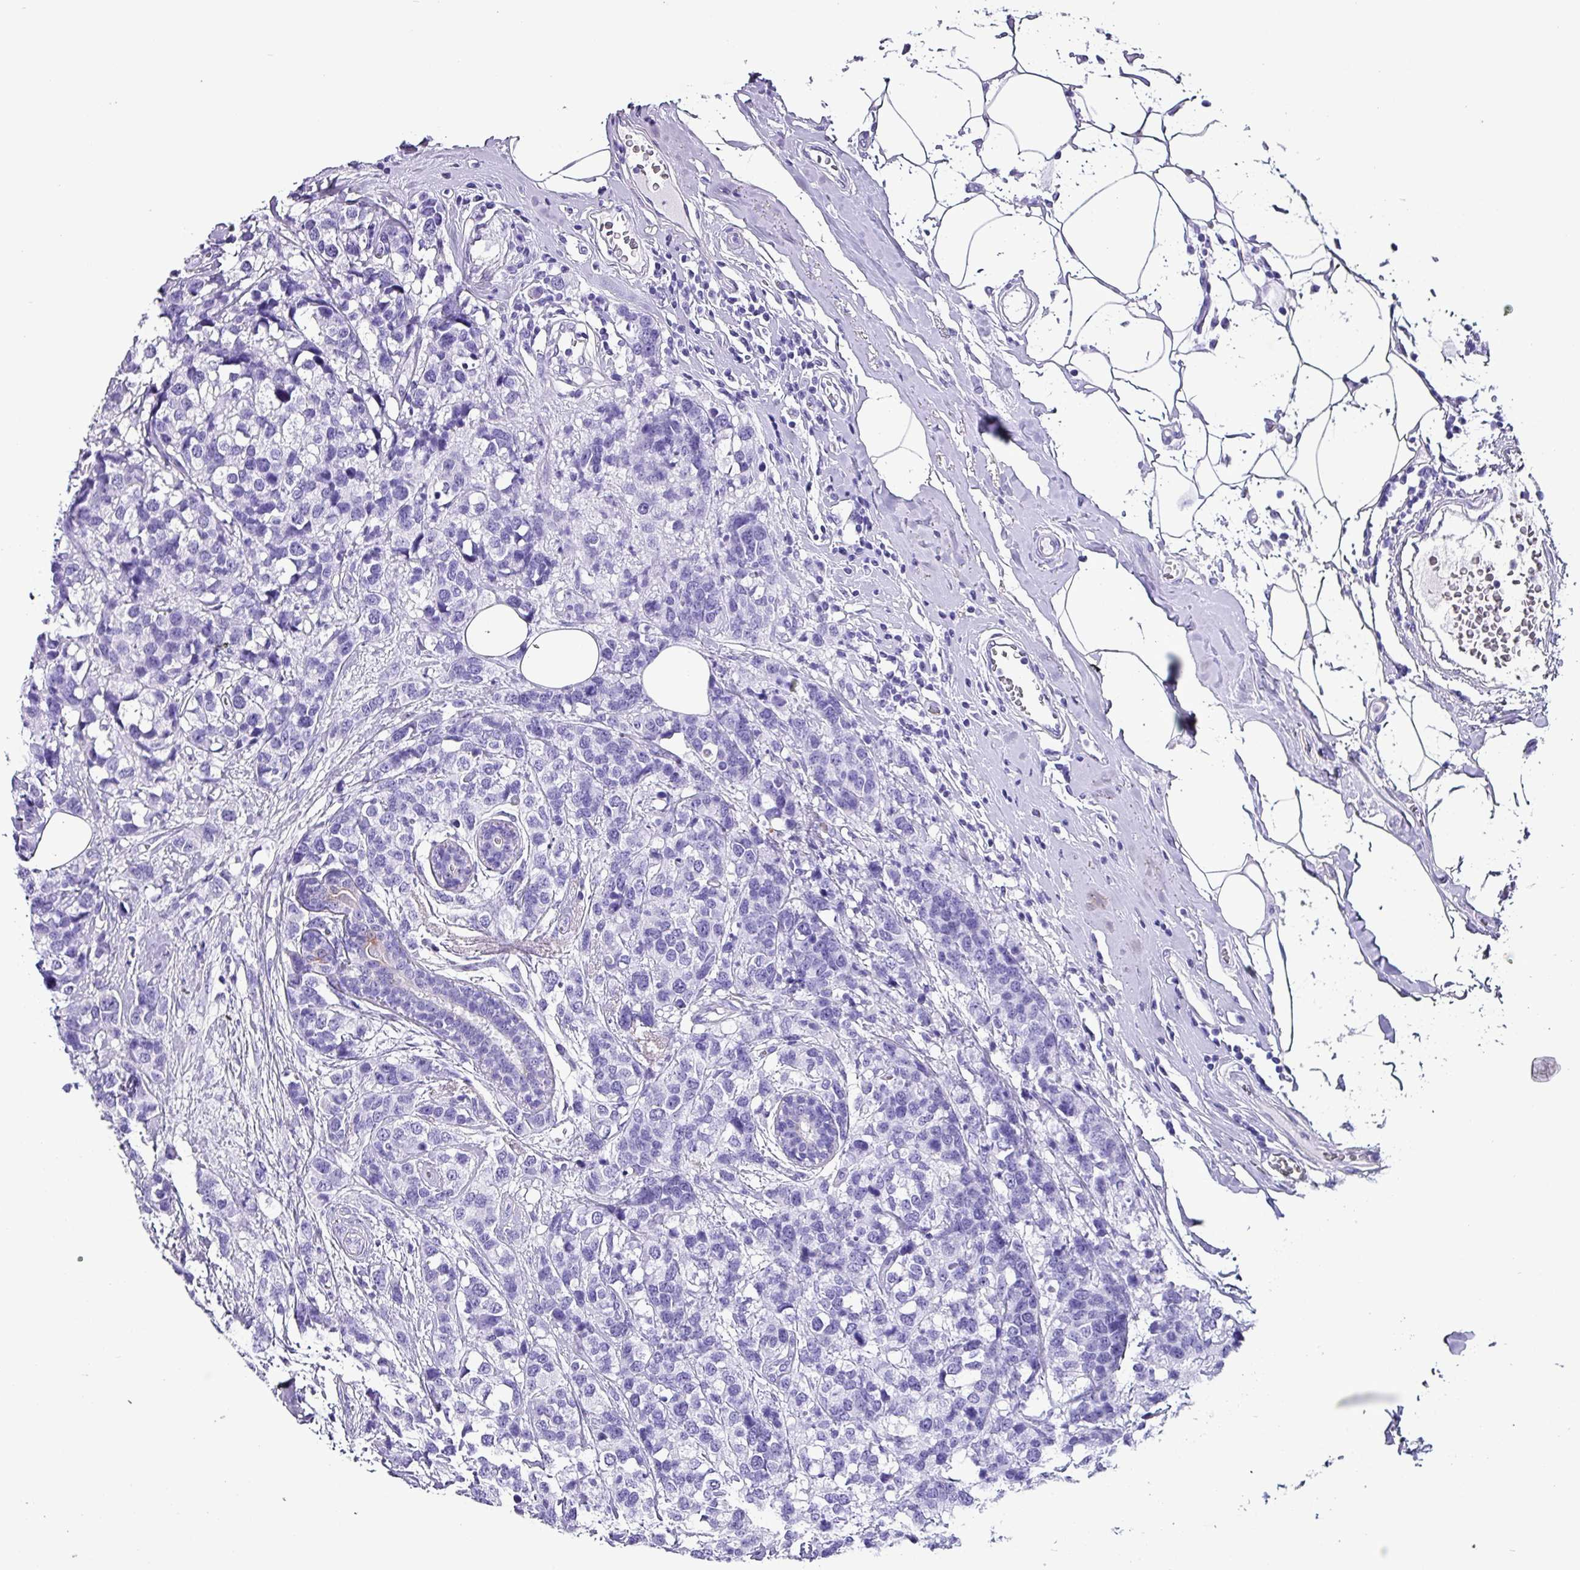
{"staining": {"intensity": "negative", "quantity": "none", "location": "none"}, "tissue": "breast cancer", "cell_type": "Tumor cells", "image_type": "cancer", "snomed": [{"axis": "morphology", "description": "Lobular carcinoma"}, {"axis": "topography", "description": "Breast"}], "caption": "High magnification brightfield microscopy of breast cancer stained with DAB (brown) and counterstained with hematoxylin (blue): tumor cells show no significant expression. Brightfield microscopy of immunohistochemistry (IHC) stained with DAB (brown) and hematoxylin (blue), captured at high magnification.", "gene": "KRT6C", "patient": {"sex": "female", "age": 59}}